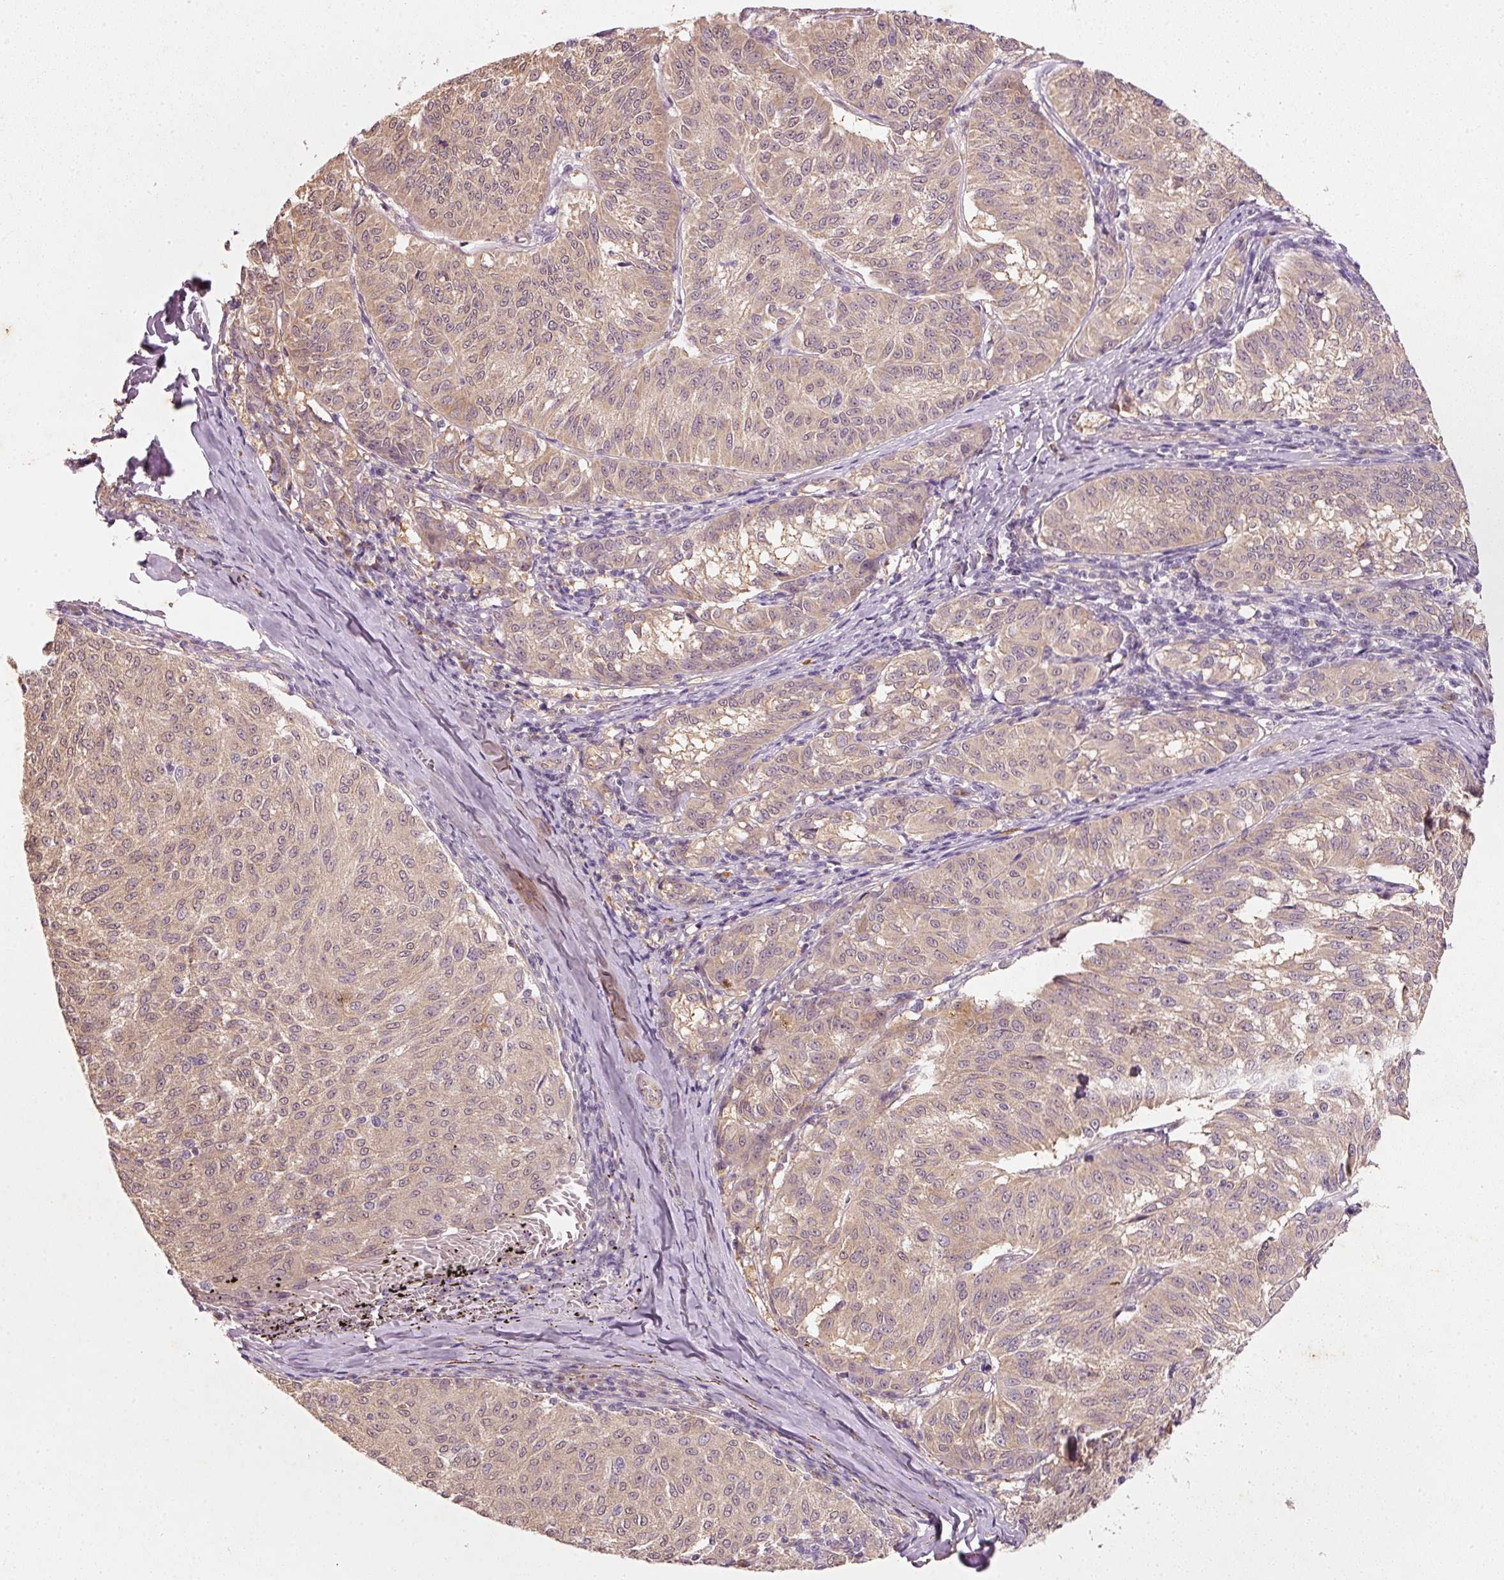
{"staining": {"intensity": "weak", "quantity": ">75%", "location": "cytoplasmic/membranous"}, "tissue": "melanoma", "cell_type": "Tumor cells", "image_type": "cancer", "snomed": [{"axis": "morphology", "description": "Malignant melanoma, NOS"}, {"axis": "topography", "description": "Skin"}], "caption": "Malignant melanoma stained with immunohistochemistry shows weak cytoplasmic/membranous staining in approximately >75% of tumor cells. (IHC, brightfield microscopy, high magnification).", "gene": "RGL2", "patient": {"sex": "female", "age": 72}}